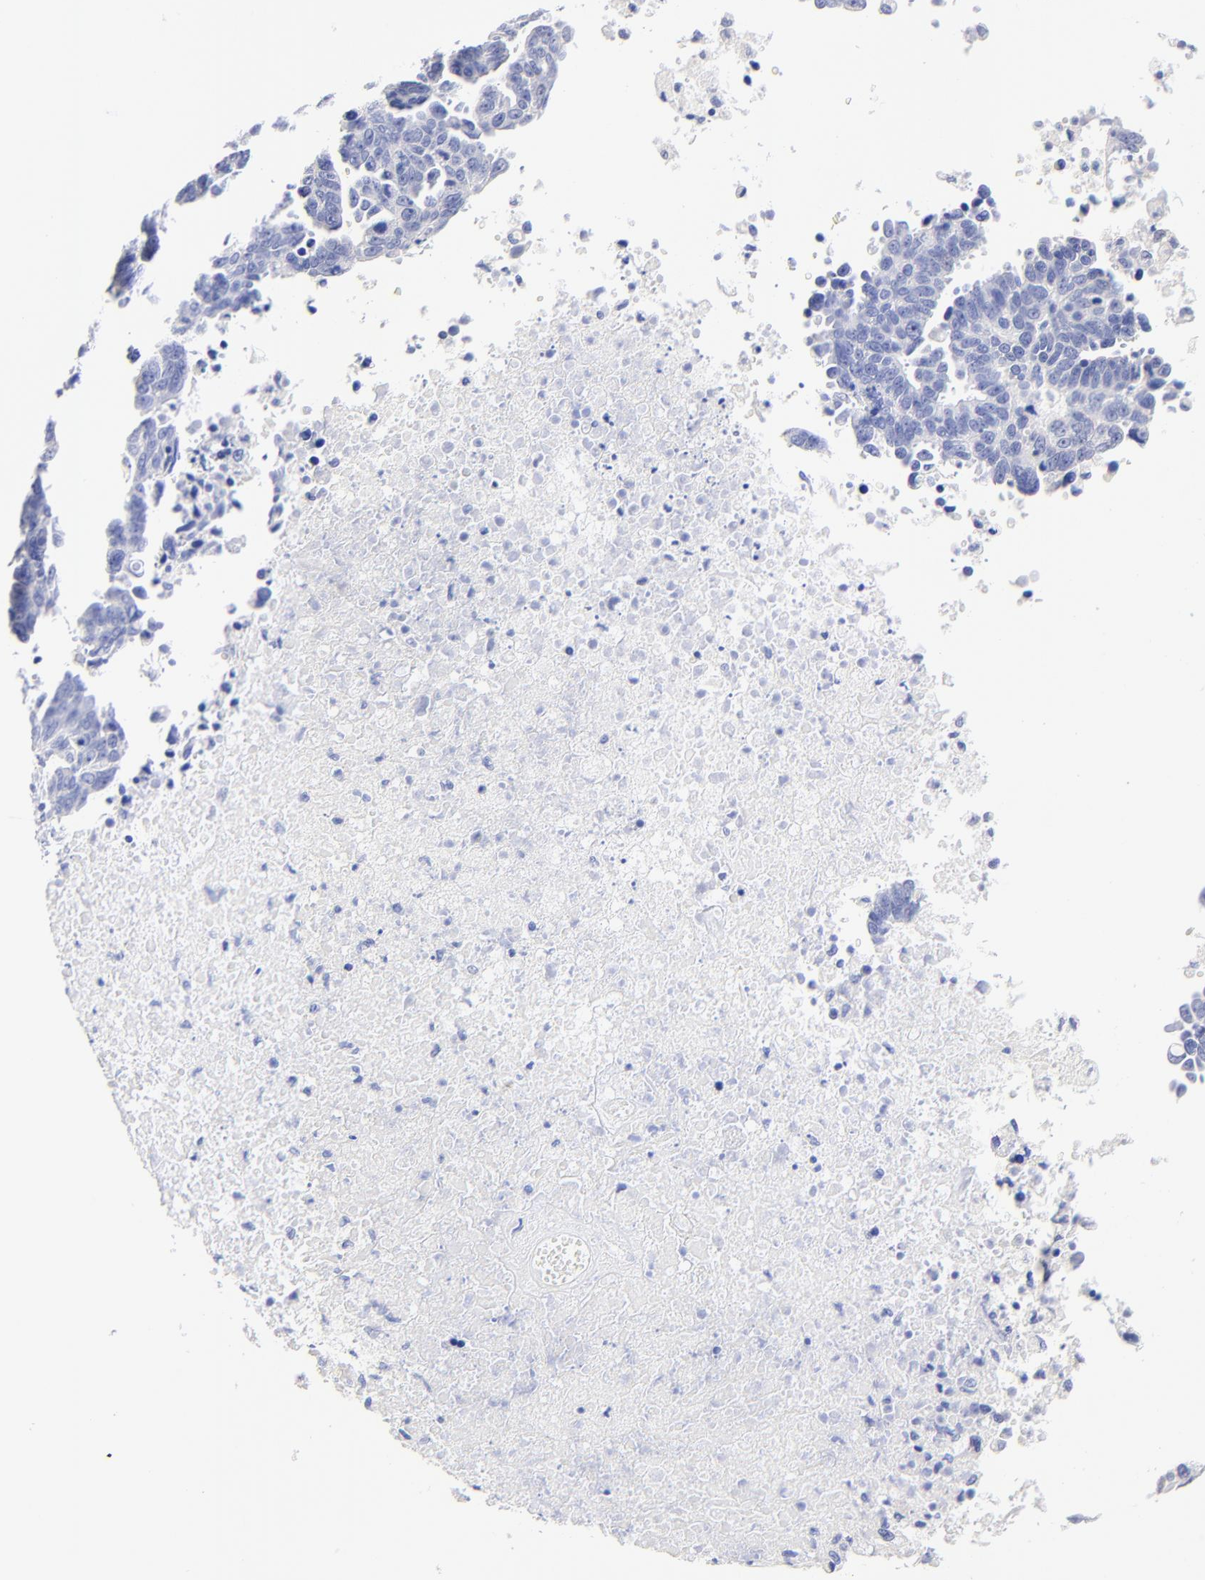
{"staining": {"intensity": "negative", "quantity": "none", "location": "none"}, "tissue": "ovarian cancer", "cell_type": "Tumor cells", "image_type": "cancer", "snomed": [{"axis": "morphology", "description": "Carcinoma, endometroid"}, {"axis": "morphology", "description": "Cystadenocarcinoma, serous, NOS"}, {"axis": "topography", "description": "Ovary"}], "caption": "High power microscopy image of an IHC histopathology image of ovarian cancer, revealing no significant expression in tumor cells.", "gene": "RAB3A", "patient": {"sex": "female", "age": 45}}